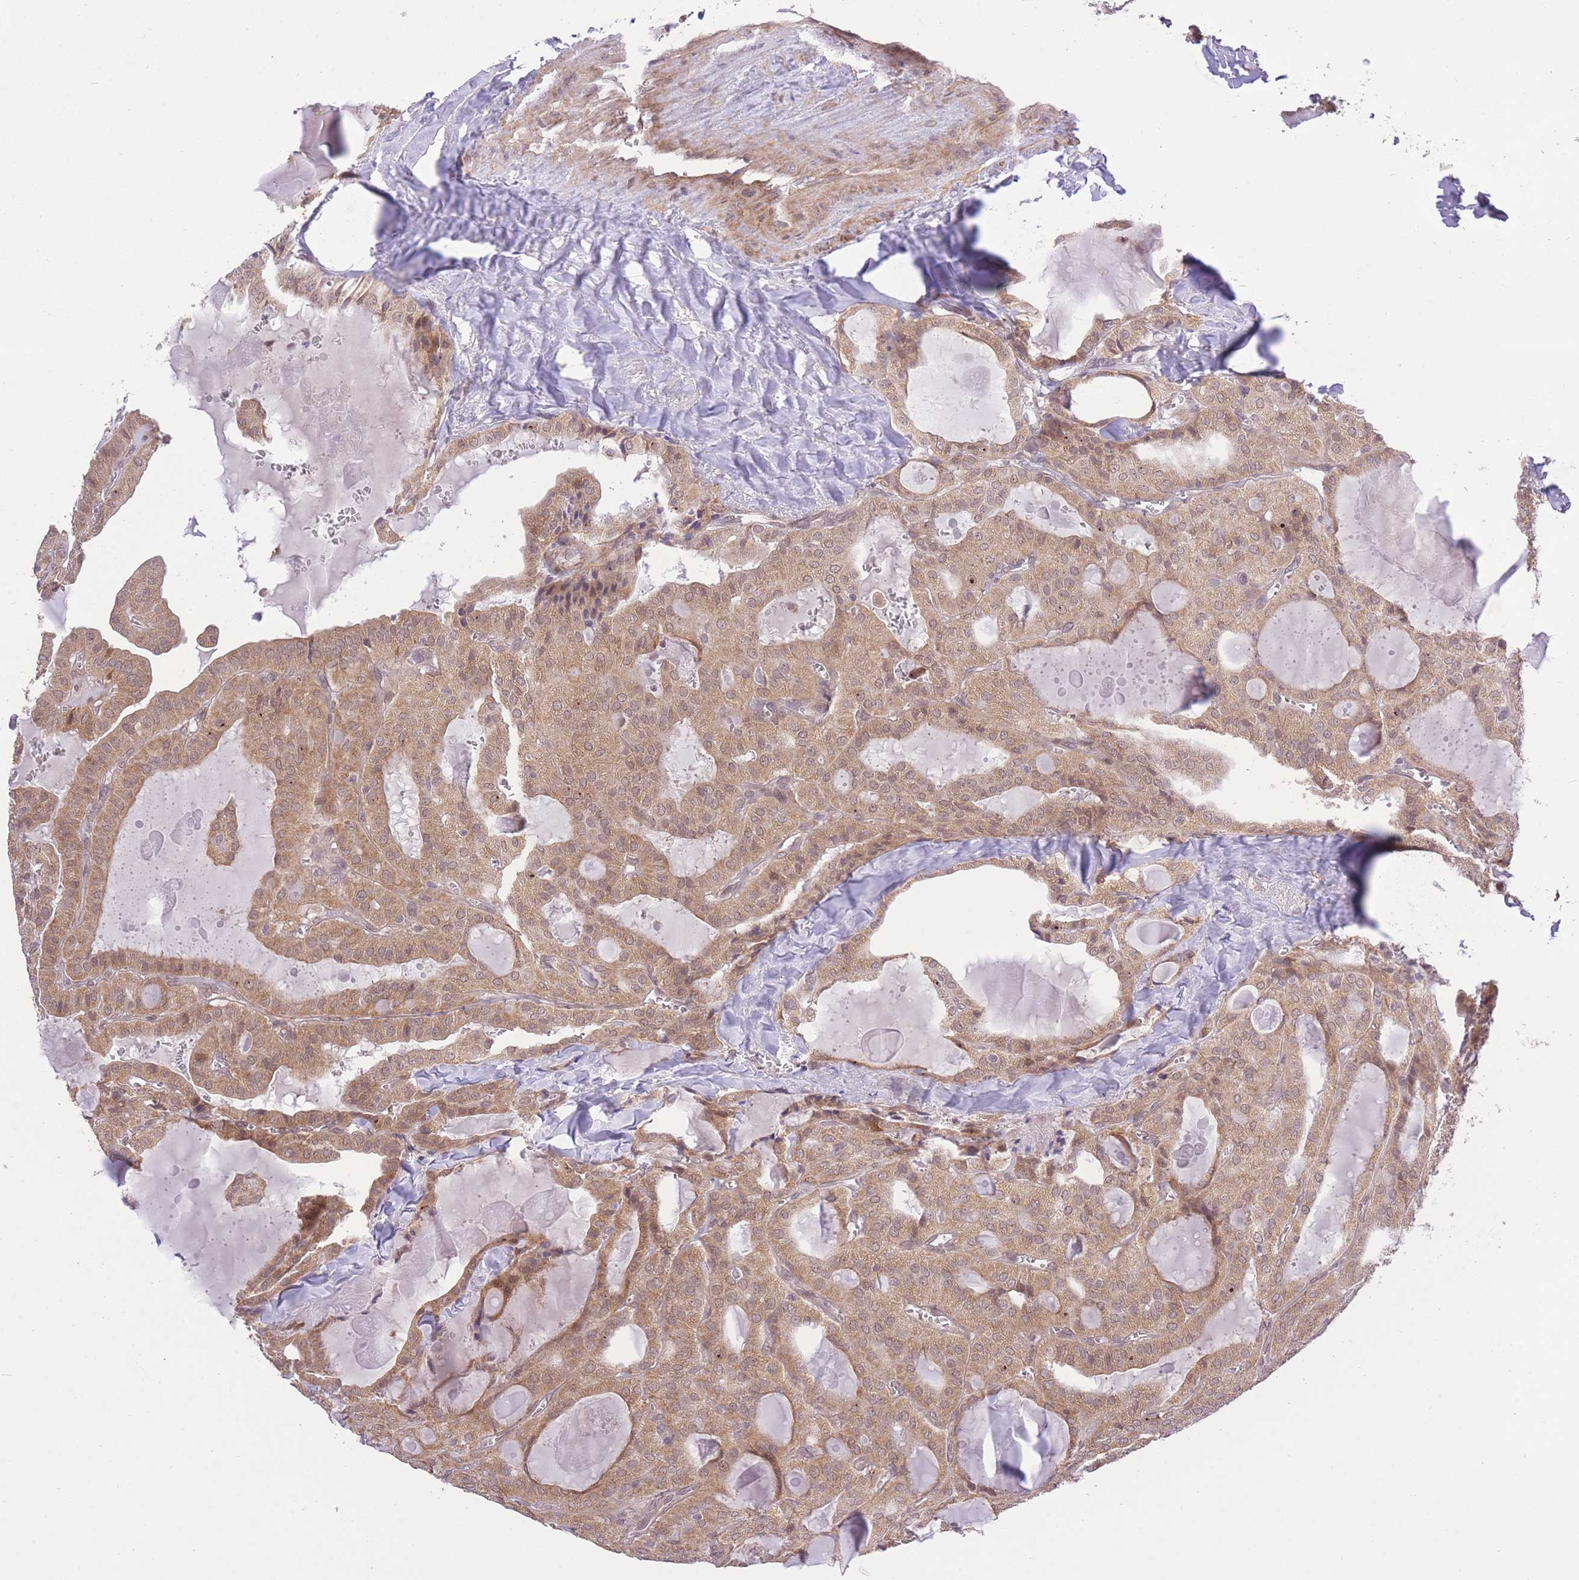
{"staining": {"intensity": "moderate", "quantity": ">75%", "location": "cytoplasmic/membranous"}, "tissue": "thyroid cancer", "cell_type": "Tumor cells", "image_type": "cancer", "snomed": [{"axis": "morphology", "description": "Papillary adenocarcinoma, NOS"}, {"axis": "topography", "description": "Thyroid gland"}], "caption": "A brown stain labels moderate cytoplasmic/membranous positivity of a protein in thyroid cancer (papillary adenocarcinoma) tumor cells. (DAB (3,3'-diaminobenzidine) IHC with brightfield microscopy, high magnification).", "gene": "ELOA2", "patient": {"sex": "male", "age": 52}}